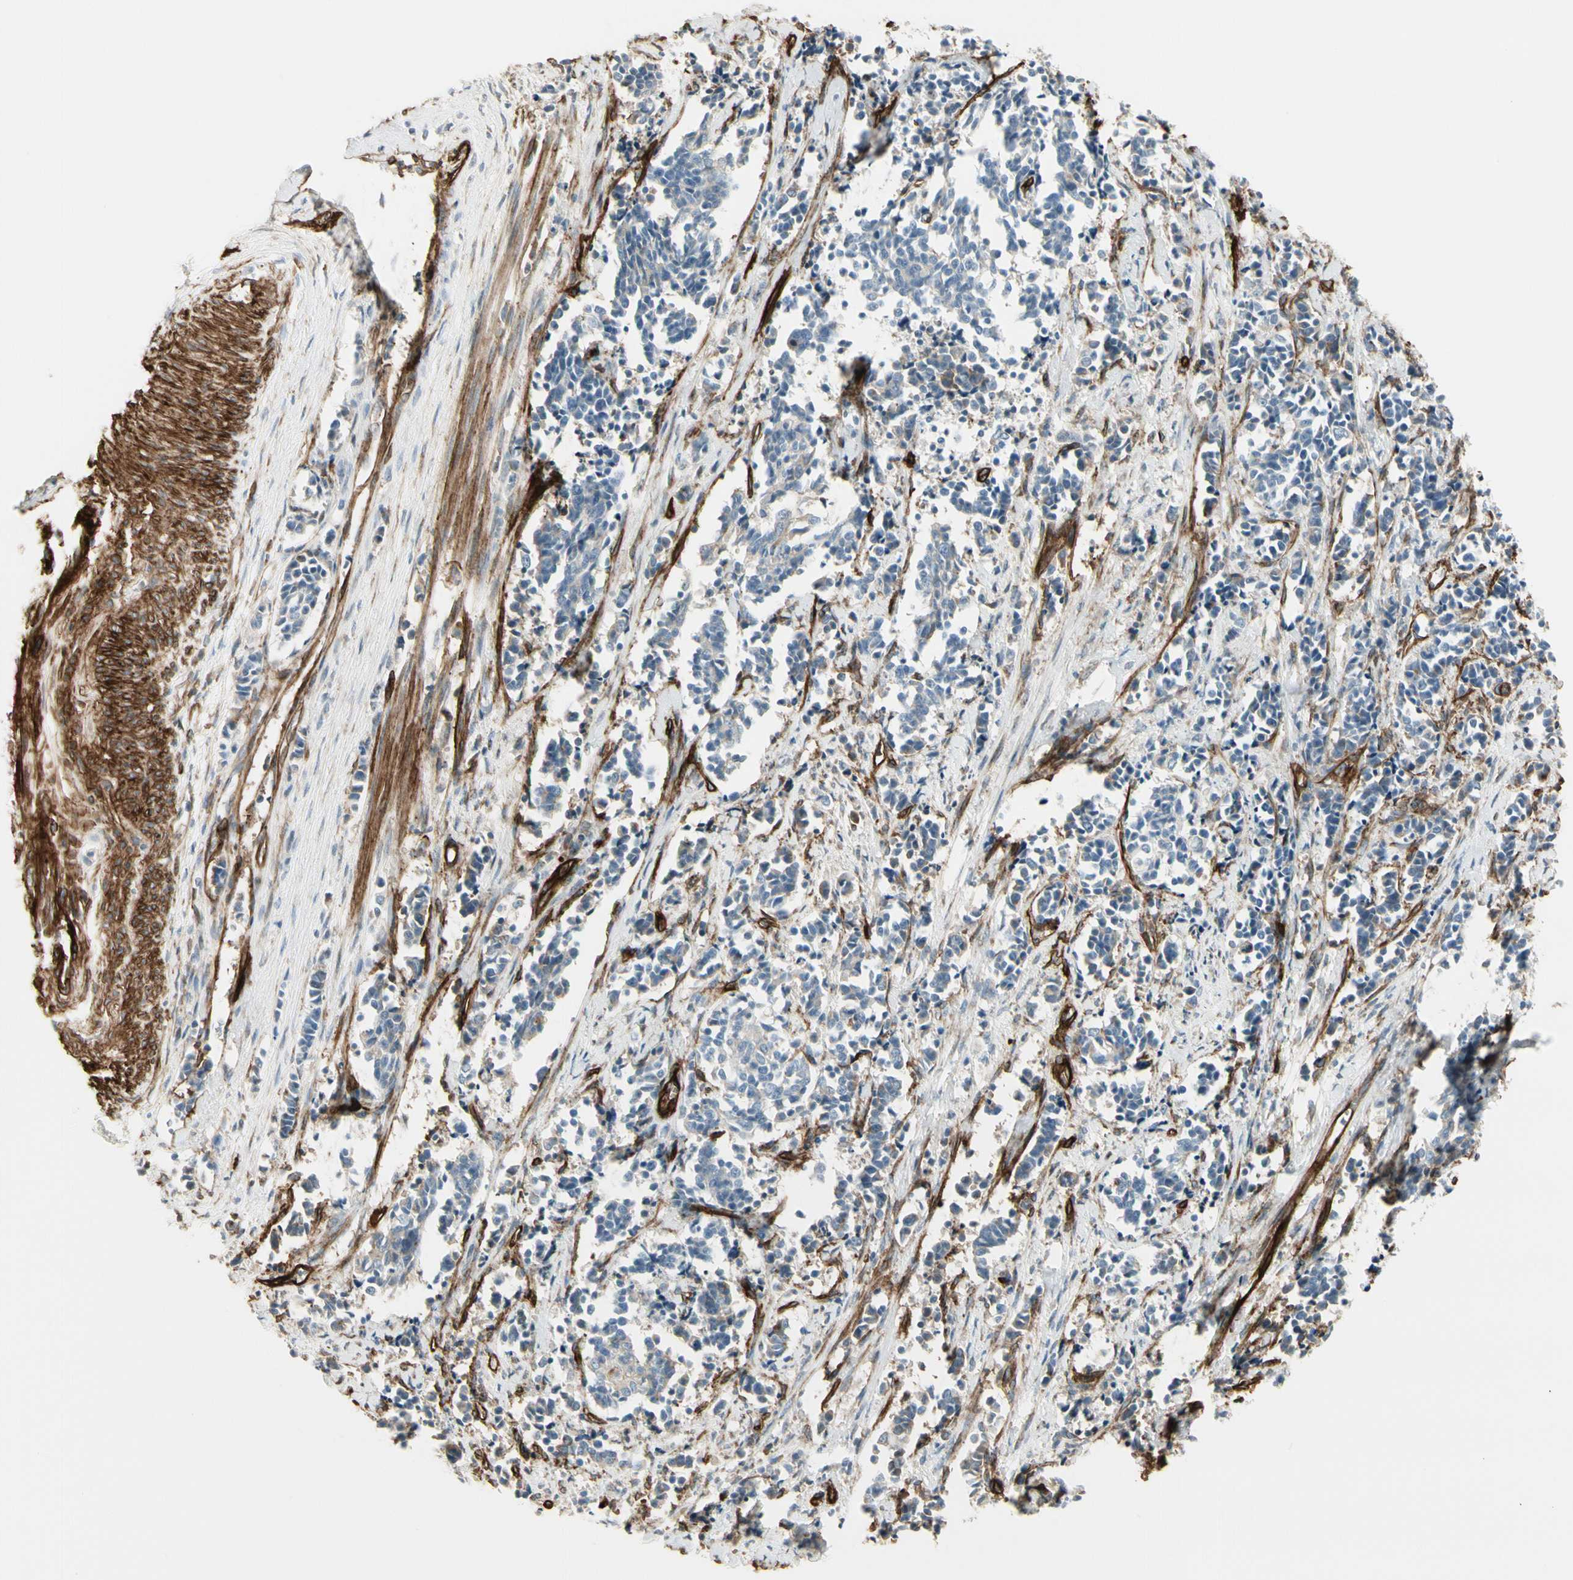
{"staining": {"intensity": "negative", "quantity": "none", "location": "none"}, "tissue": "cervical cancer", "cell_type": "Tumor cells", "image_type": "cancer", "snomed": [{"axis": "morphology", "description": "Squamous cell carcinoma, NOS"}, {"axis": "topography", "description": "Cervix"}], "caption": "IHC photomicrograph of neoplastic tissue: human cervical cancer stained with DAB demonstrates no significant protein staining in tumor cells. The staining was performed using DAB (3,3'-diaminobenzidine) to visualize the protein expression in brown, while the nuclei were stained in blue with hematoxylin (Magnification: 20x).", "gene": "MCAM", "patient": {"sex": "female", "age": 35}}